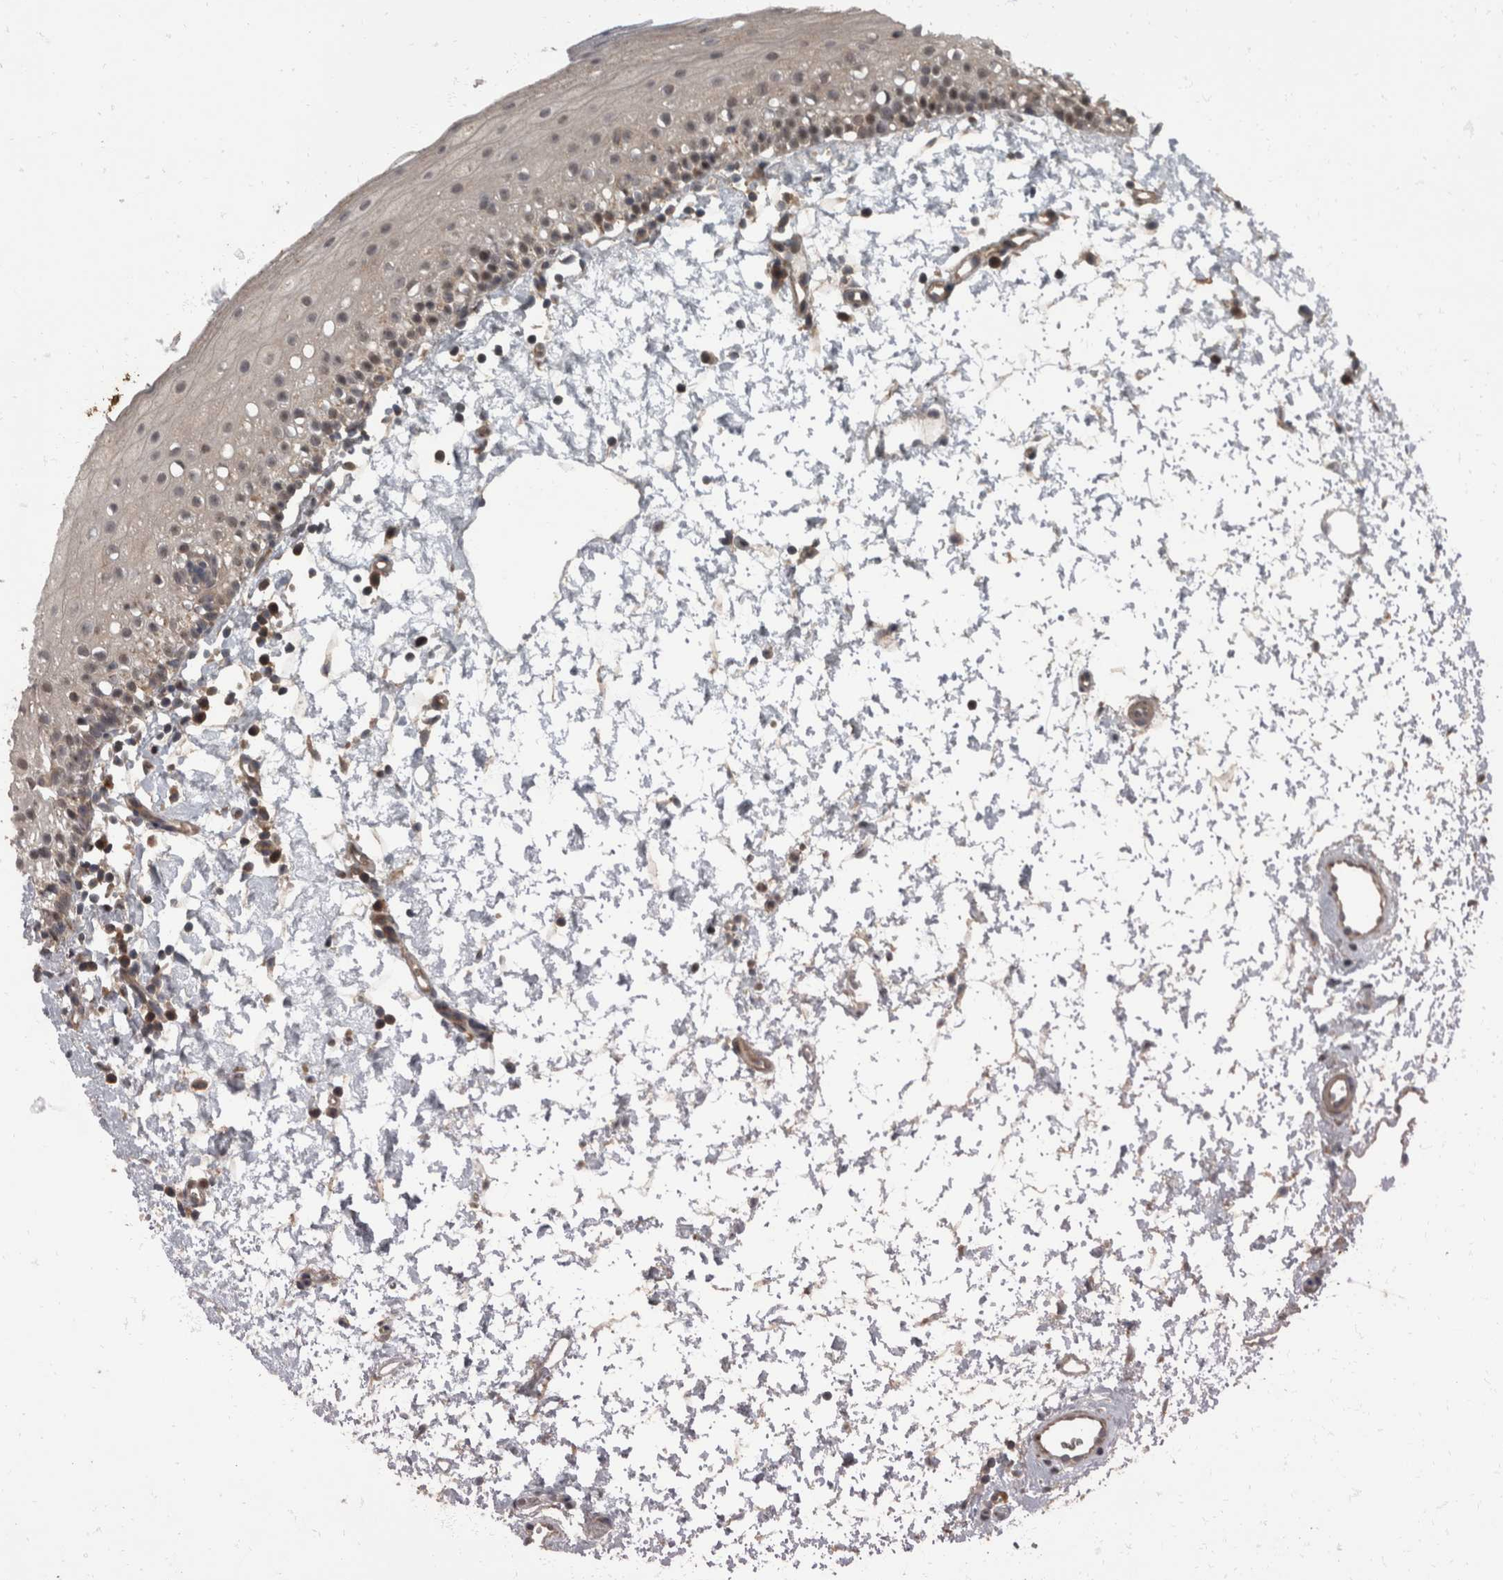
{"staining": {"intensity": "weak", "quantity": "25%-75%", "location": "cytoplasmic/membranous"}, "tissue": "oral mucosa", "cell_type": "Squamous epithelial cells", "image_type": "normal", "snomed": [{"axis": "morphology", "description": "Normal tissue, NOS"}, {"axis": "topography", "description": "Oral tissue"}], "caption": "The immunohistochemical stain highlights weak cytoplasmic/membranous positivity in squamous epithelial cells of unremarkable oral mucosa.", "gene": "RABGGTB", "patient": {"sex": "male", "age": 28}}